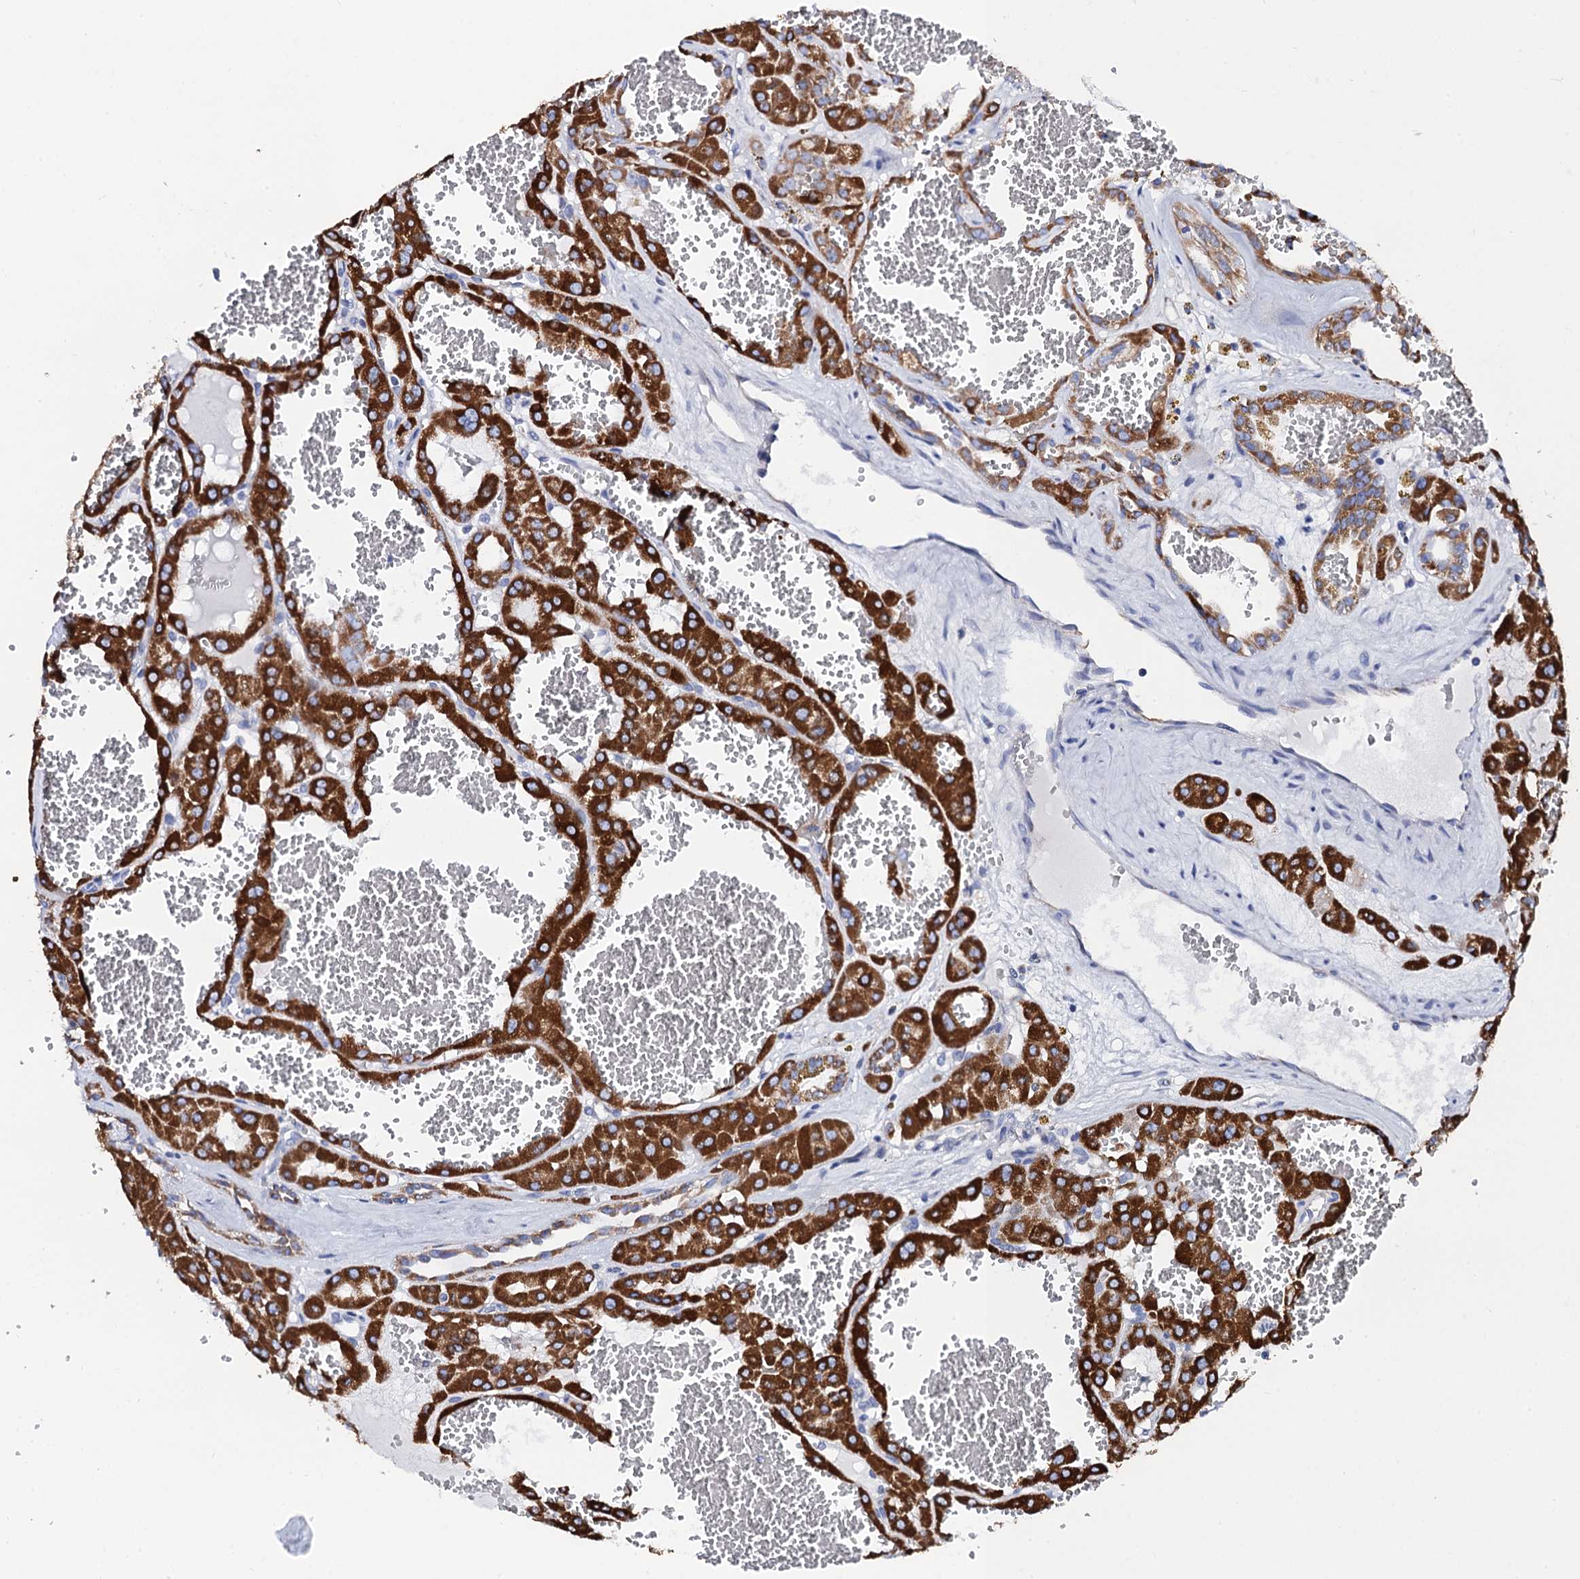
{"staining": {"intensity": "strong", "quantity": ">75%", "location": "cytoplasmic/membranous"}, "tissue": "renal cancer", "cell_type": "Tumor cells", "image_type": "cancer", "snomed": [{"axis": "morphology", "description": "Carcinoma, NOS"}, {"axis": "topography", "description": "Kidney"}], "caption": "Immunohistochemical staining of renal carcinoma exhibits strong cytoplasmic/membranous protein staining in about >75% of tumor cells. (Brightfield microscopy of DAB IHC at high magnification).", "gene": "ACADSB", "patient": {"sex": "female", "age": 75}}